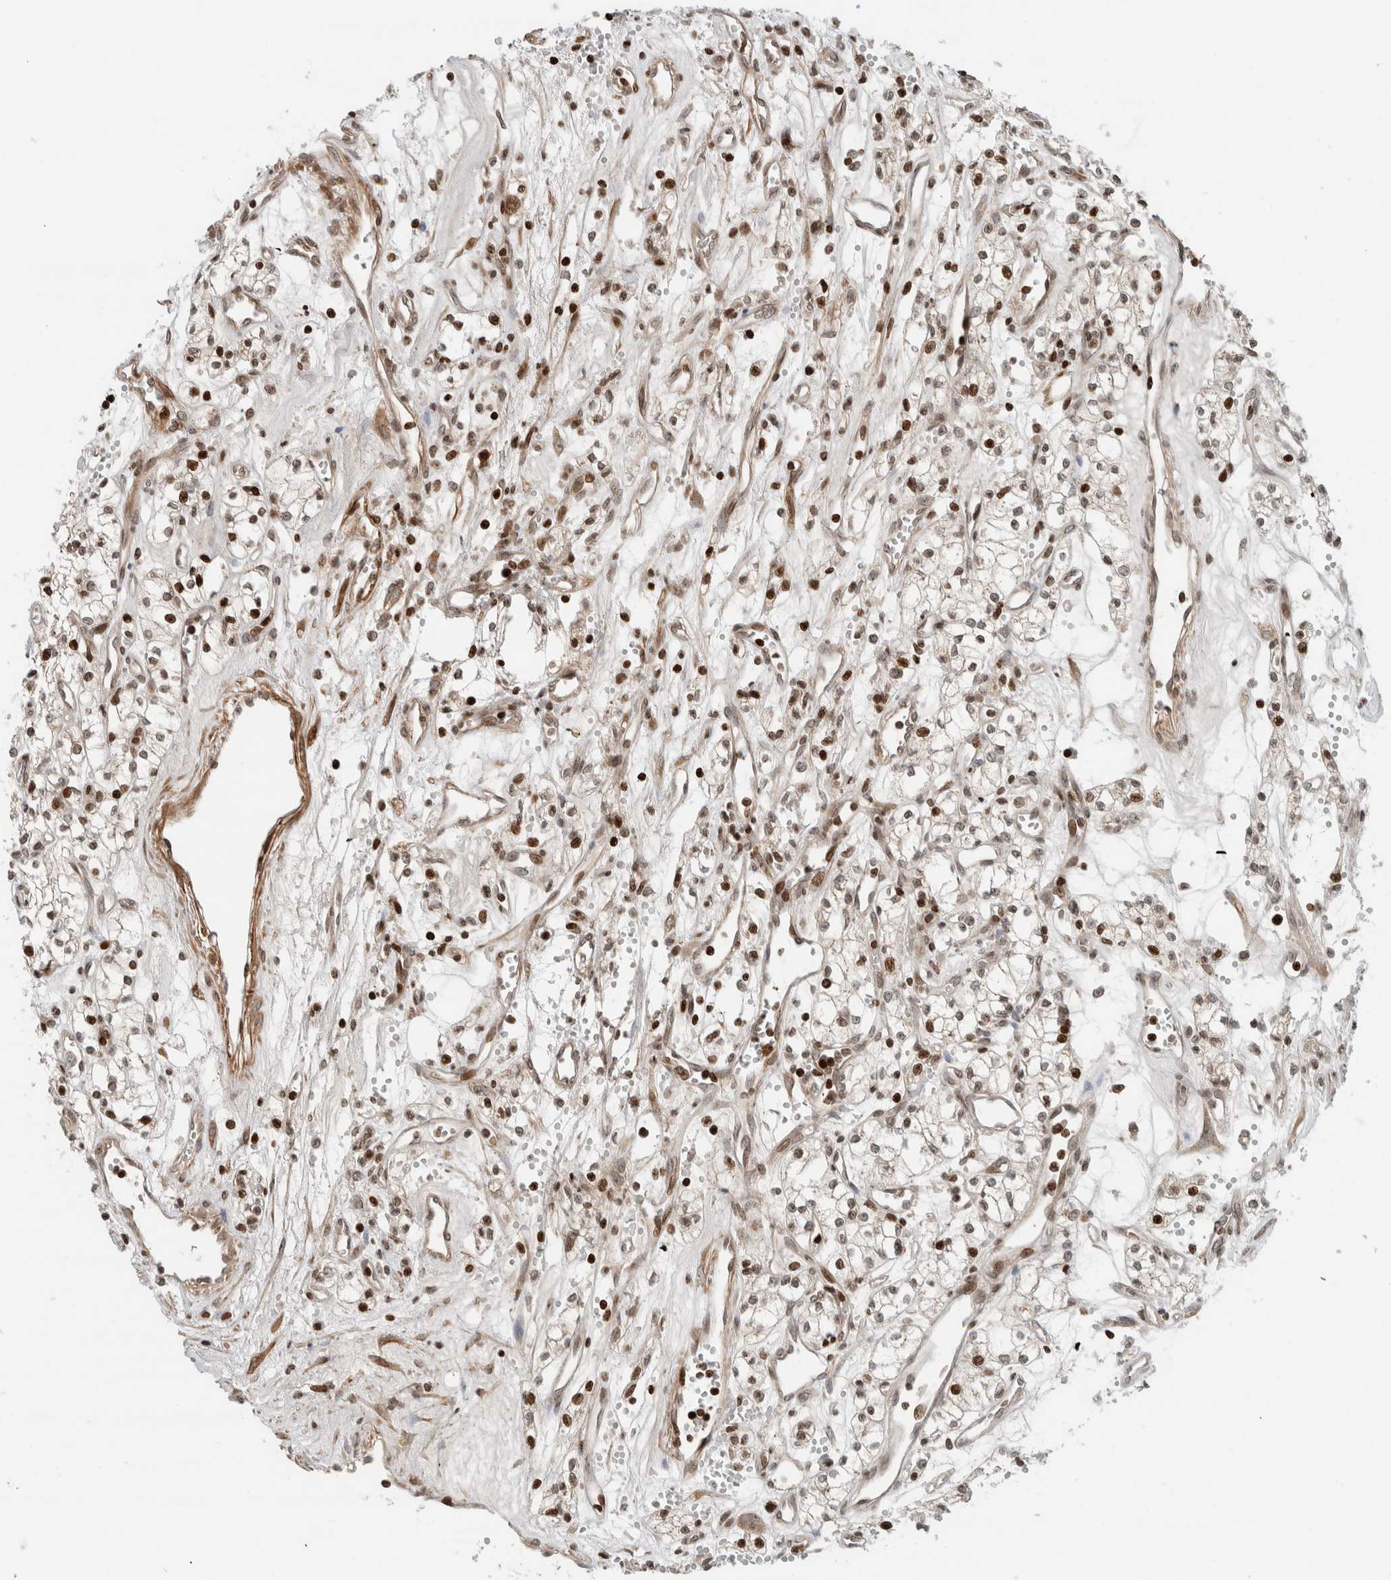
{"staining": {"intensity": "strong", "quantity": "25%-75%", "location": "nuclear"}, "tissue": "renal cancer", "cell_type": "Tumor cells", "image_type": "cancer", "snomed": [{"axis": "morphology", "description": "Adenocarcinoma, NOS"}, {"axis": "topography", "description": "Kidney"}], "caption": "Renal cancer stained with immunohistochemistry displays strong nuclear expression in approximately 25%-75% of tumor cells.", "gene": "GINS4", "patient": {"sex": "male", "age": 59}}